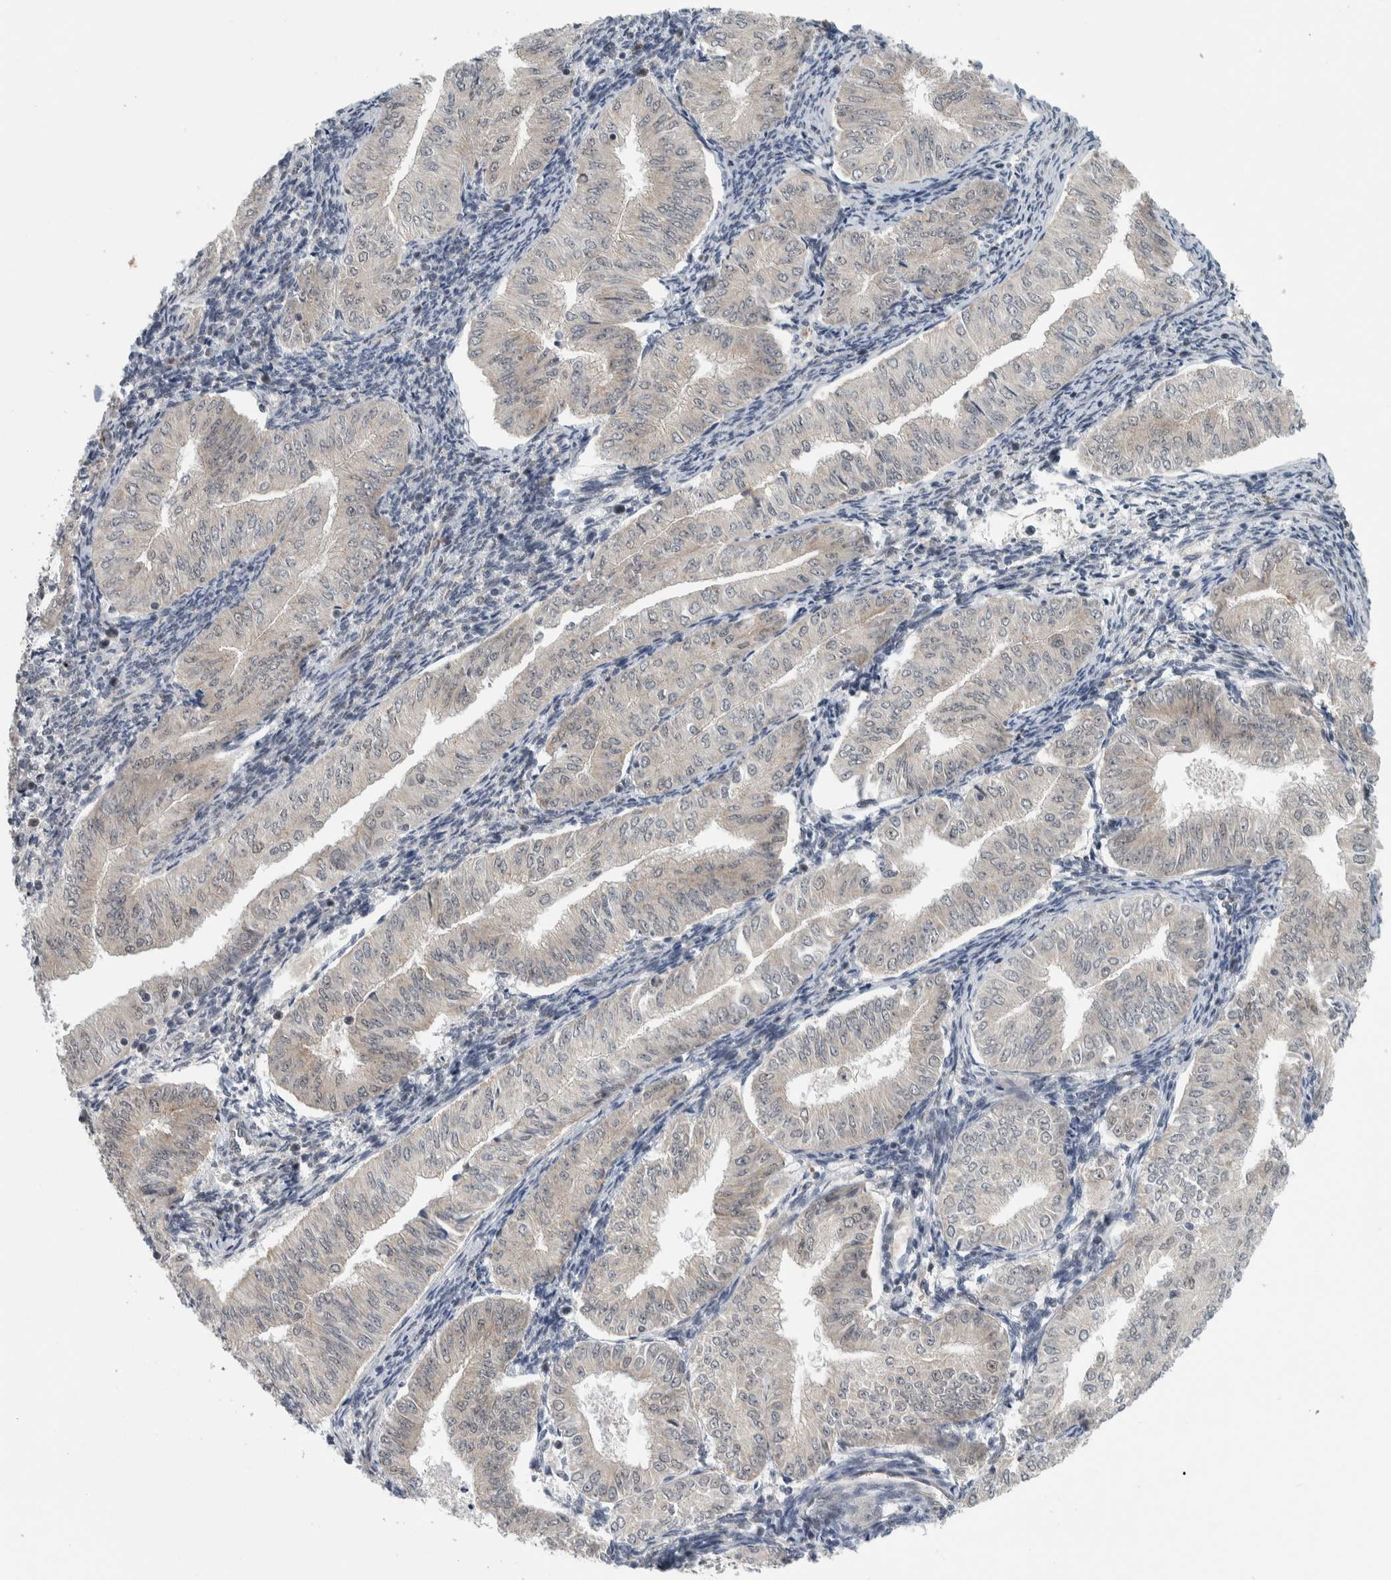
{"staining": {"intensity": "negative", "quantity": "none", "location": "none"}, "tissue": "endometrial cancer", "cell_type": "Tumor cells", "image_type": "cancer", "snomed": [{"axis": "morphology", "description": "Normal tissue, NOS"}, {"axis": "morphology", "description": "Adenocarcinoma, NOS"}, {"axis": "topography", "description": "Endometrium"}], "caption": "Tumor cells show no significant positivity in adenocarcinoma (endometrial).", "gene": "CCDC43", "patient": {"sex": "female", "age": 53}}